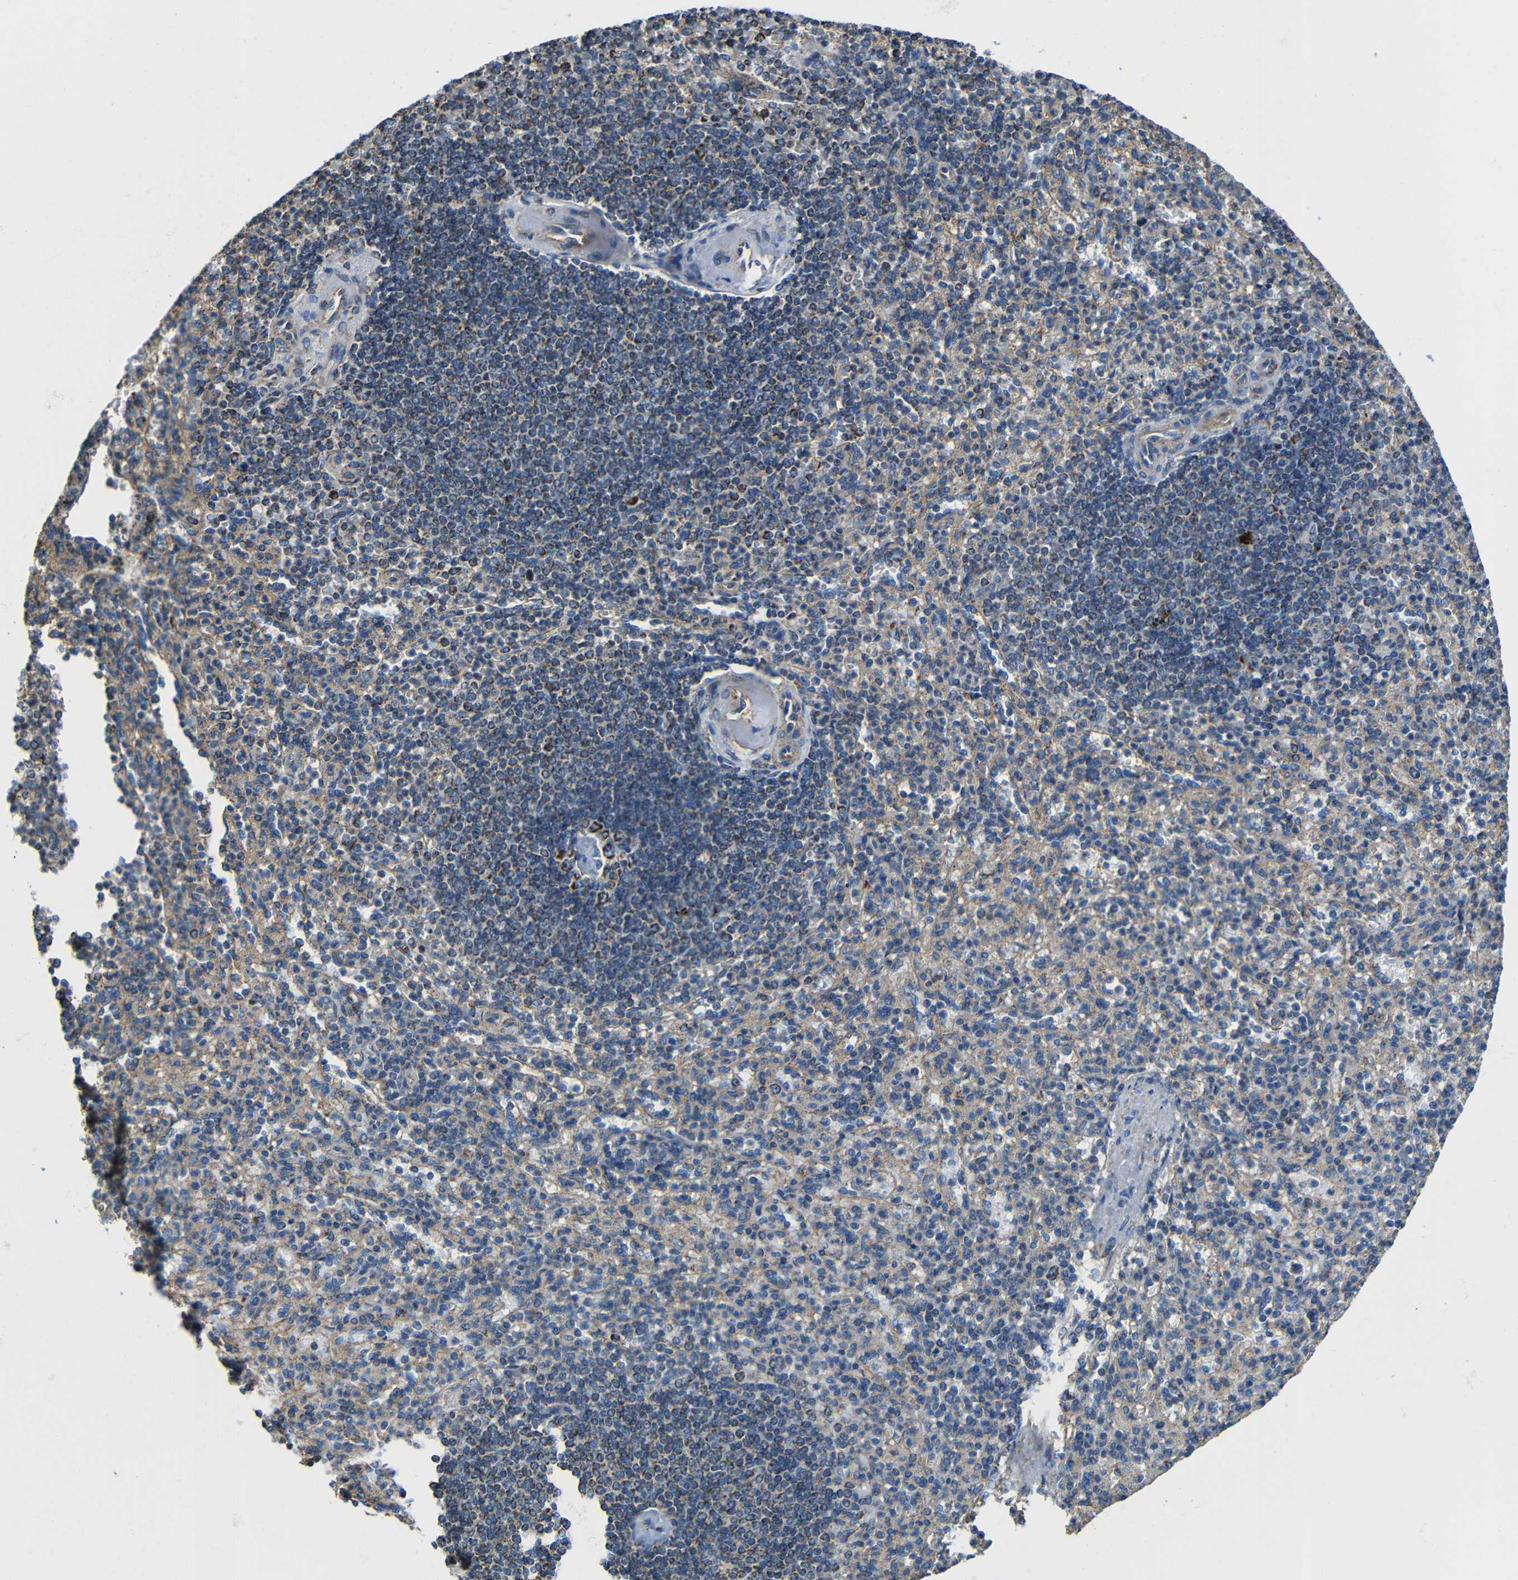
{"staining": {"intensity": "moderate", "quantity": "25%-75%", "location": "cytoplasmic/membranous"}, "tissue": "spleen", "cell_type": "Cells in red pulp", "image_type": "normal", "snomed": [{"axis": "morphology", "description": "Normal tissue, NOS"}, {"axis": "topography", "description": "Spleen"}], "caption": "Protein expression analysis of unremarkable spleen exhibits moderate cytoplasmic/membranous positivity in about 25%-75% of cells in red pulp. (IHC, brightfield microscopy, high magnification).", "gene": "INTS6L", "patient": {"sex": "female", "age": 74}}